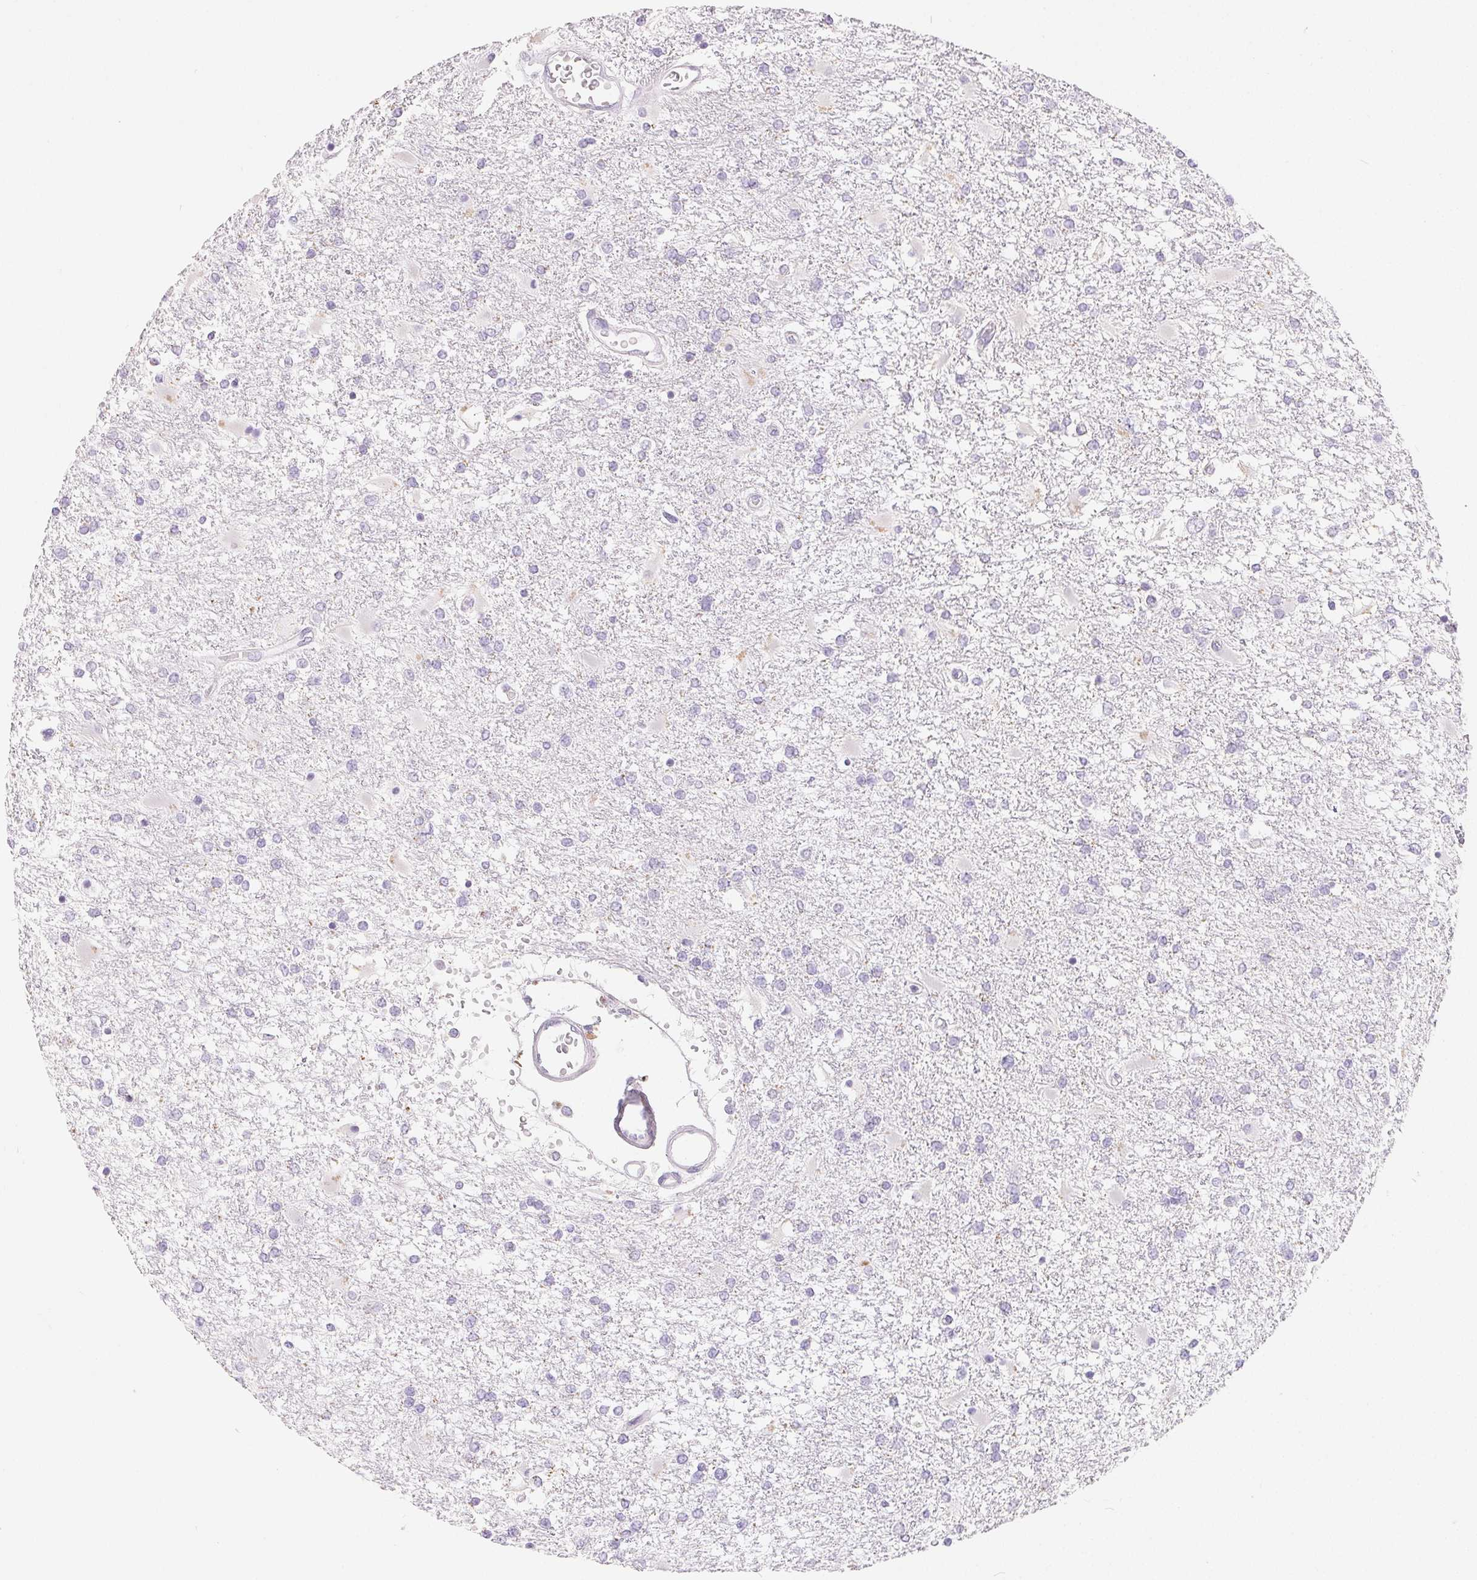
{"staining": {"intensity": "negative", "quantity": "none", "location": "none"}, "tissue": "glioma", "cell_type": "Tumor cells", "image_type": "cancer", "snomed": [{"axis": "morphology", "description": "Glioma, malignant, High grade"}, {"axis": "topography", "description": "Cerebral cortex"}], "caption": "The image shows no staining of tumor cells in malignant high-grade glioma.", "gene": "SPACA5B", "patient": {"sex": "male", "age": 79}}